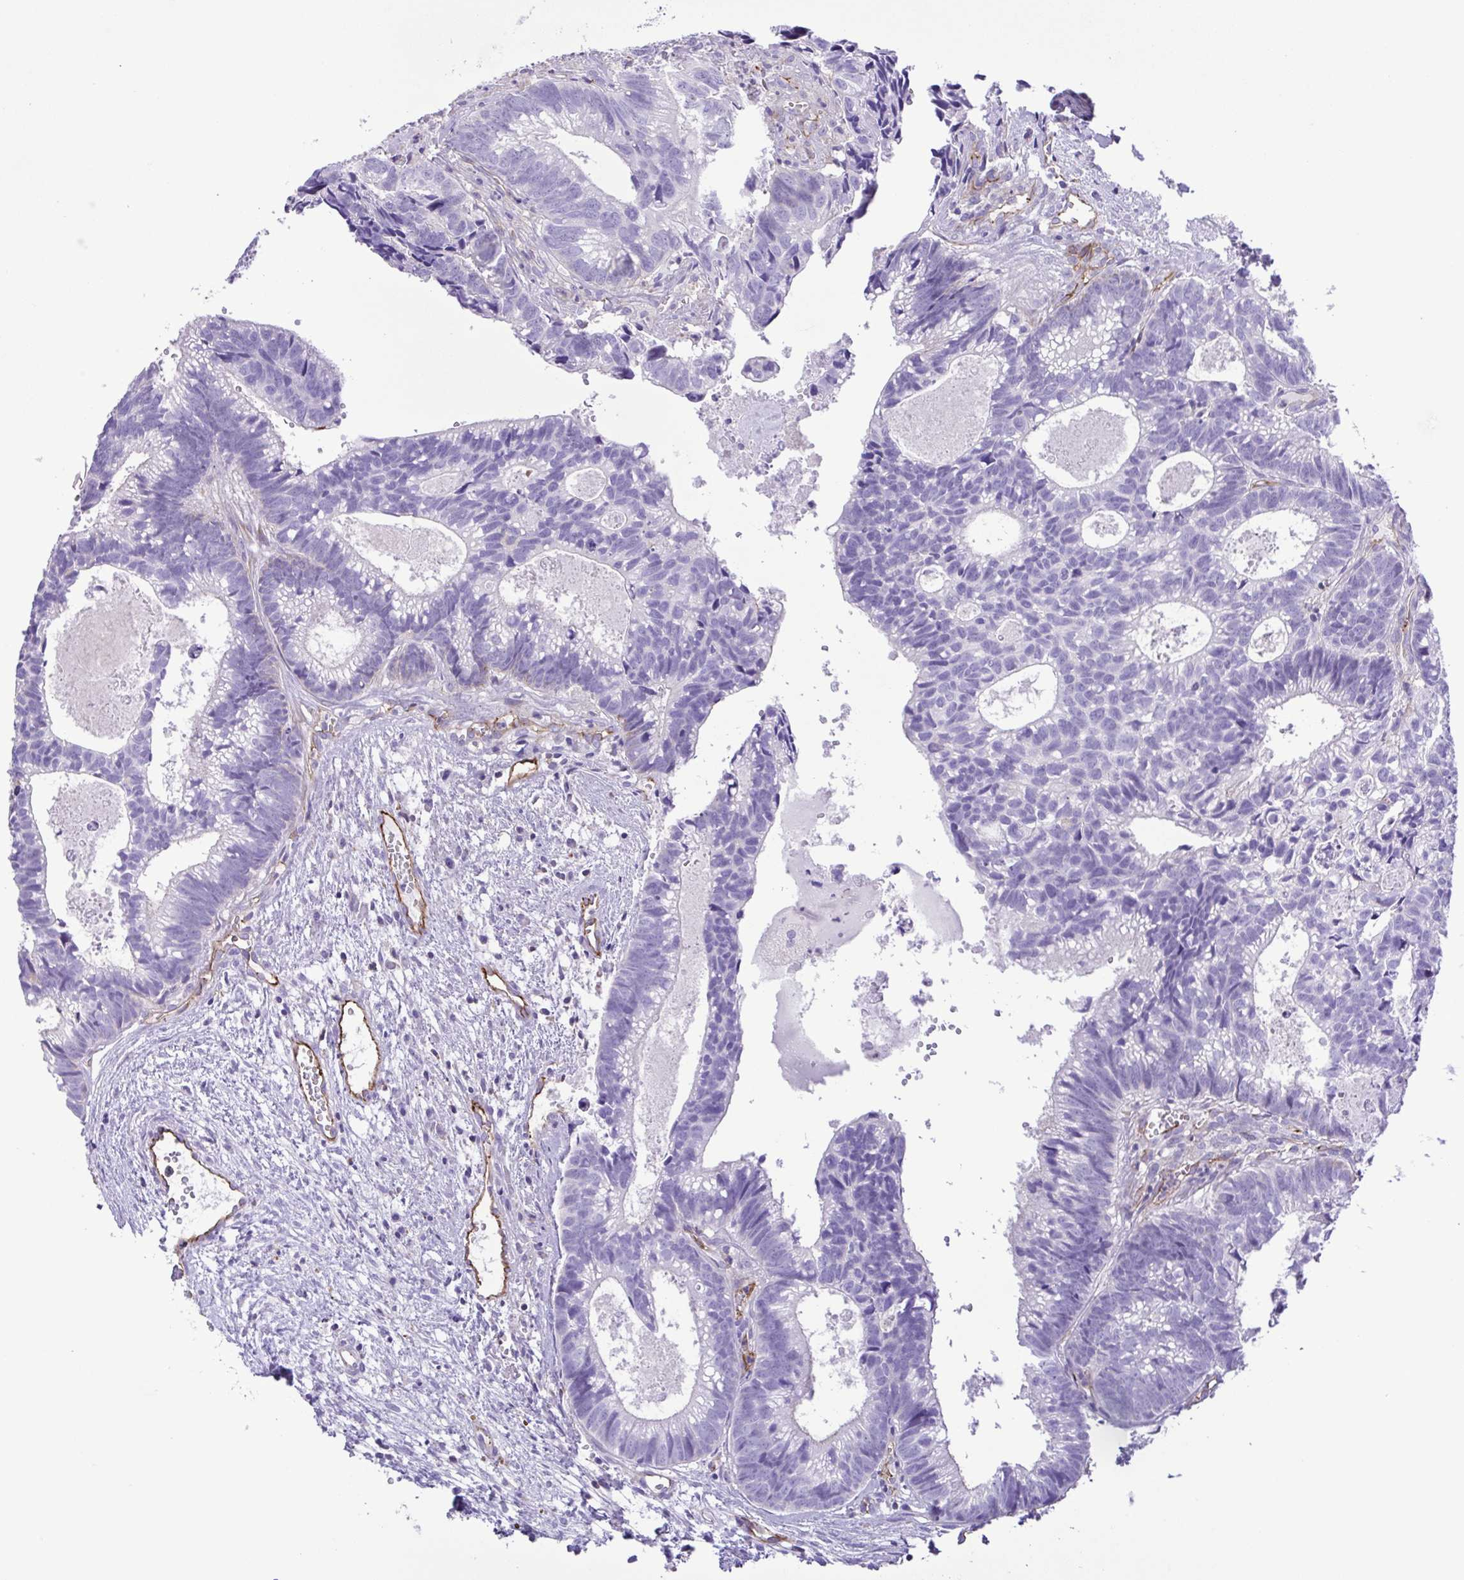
{"staining": {"intensity": "negative", "quantity": "none", "location": "none"}, "tissue": "head and neck cancer", "cell_type": "Tumor cells", "image_type": "cancer", "snomed": [{"axis": "morphology", "description": "Adenocarcinoma, NOS"}, {"axis": "topography", "description": "Head-Neck"}], "caption": "Tumor cells show no significant positivity in head and neck cancer.", "gene": "FLT1", "patient": {"sex": "male", "age": 62}}